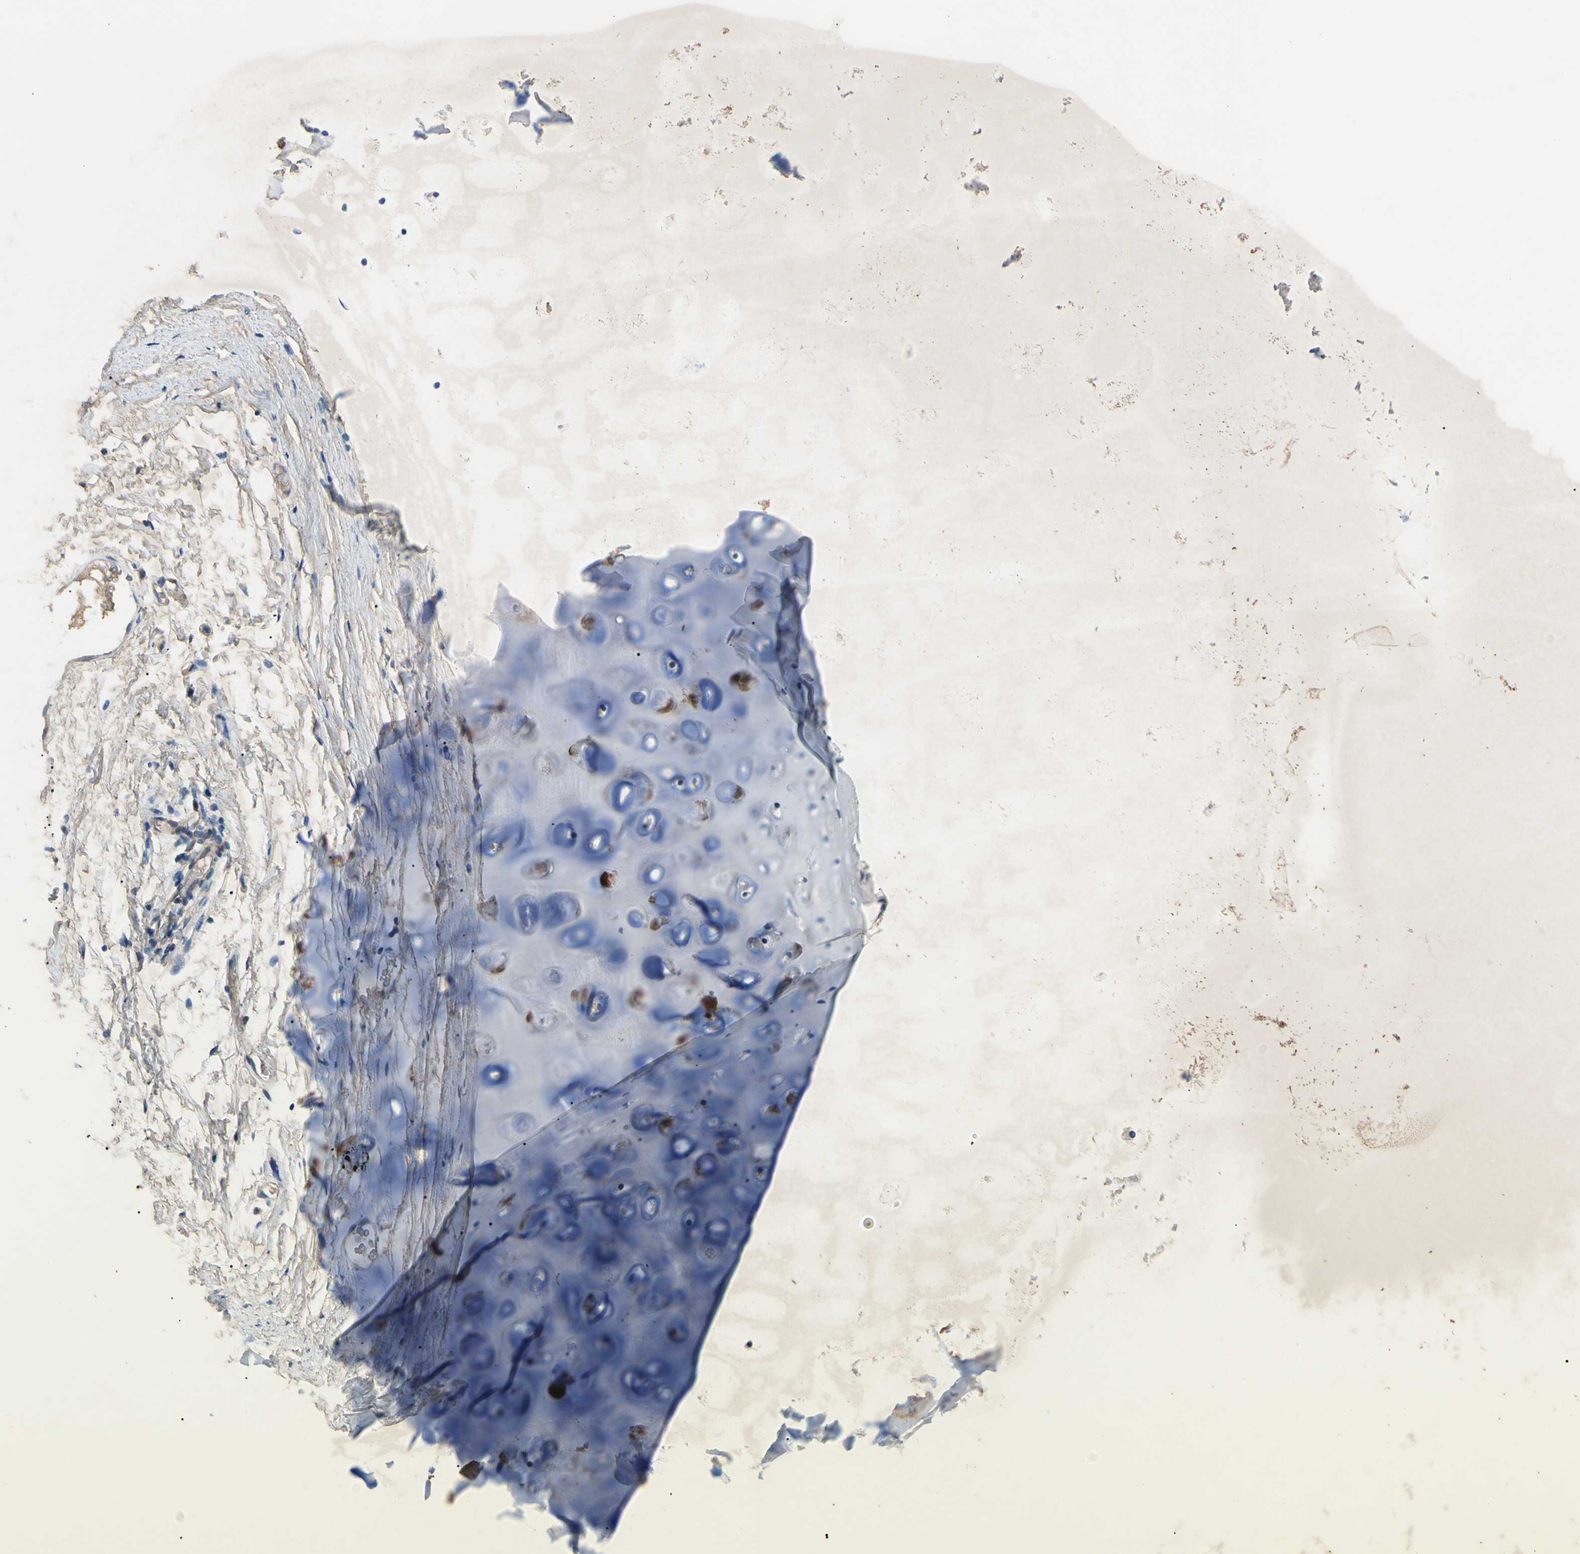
{"staining": {"intensity": "negative", "quantity": "none", "location": "none"}, "tissue": "adipose tissue", "cell_type": "Adipocytes", "image_type": "normal", "snomed": [{"axis": "morphology", "description": "Normal tissue, NOS"}, {"axis": "topography", "description": "Bronchus"}], "caption": "The micrograph exhibits no significant positivity in adipocytes of adipose tissue.", "gene": "HILPDA", "patient": {"sex": "female", "age": 73}}